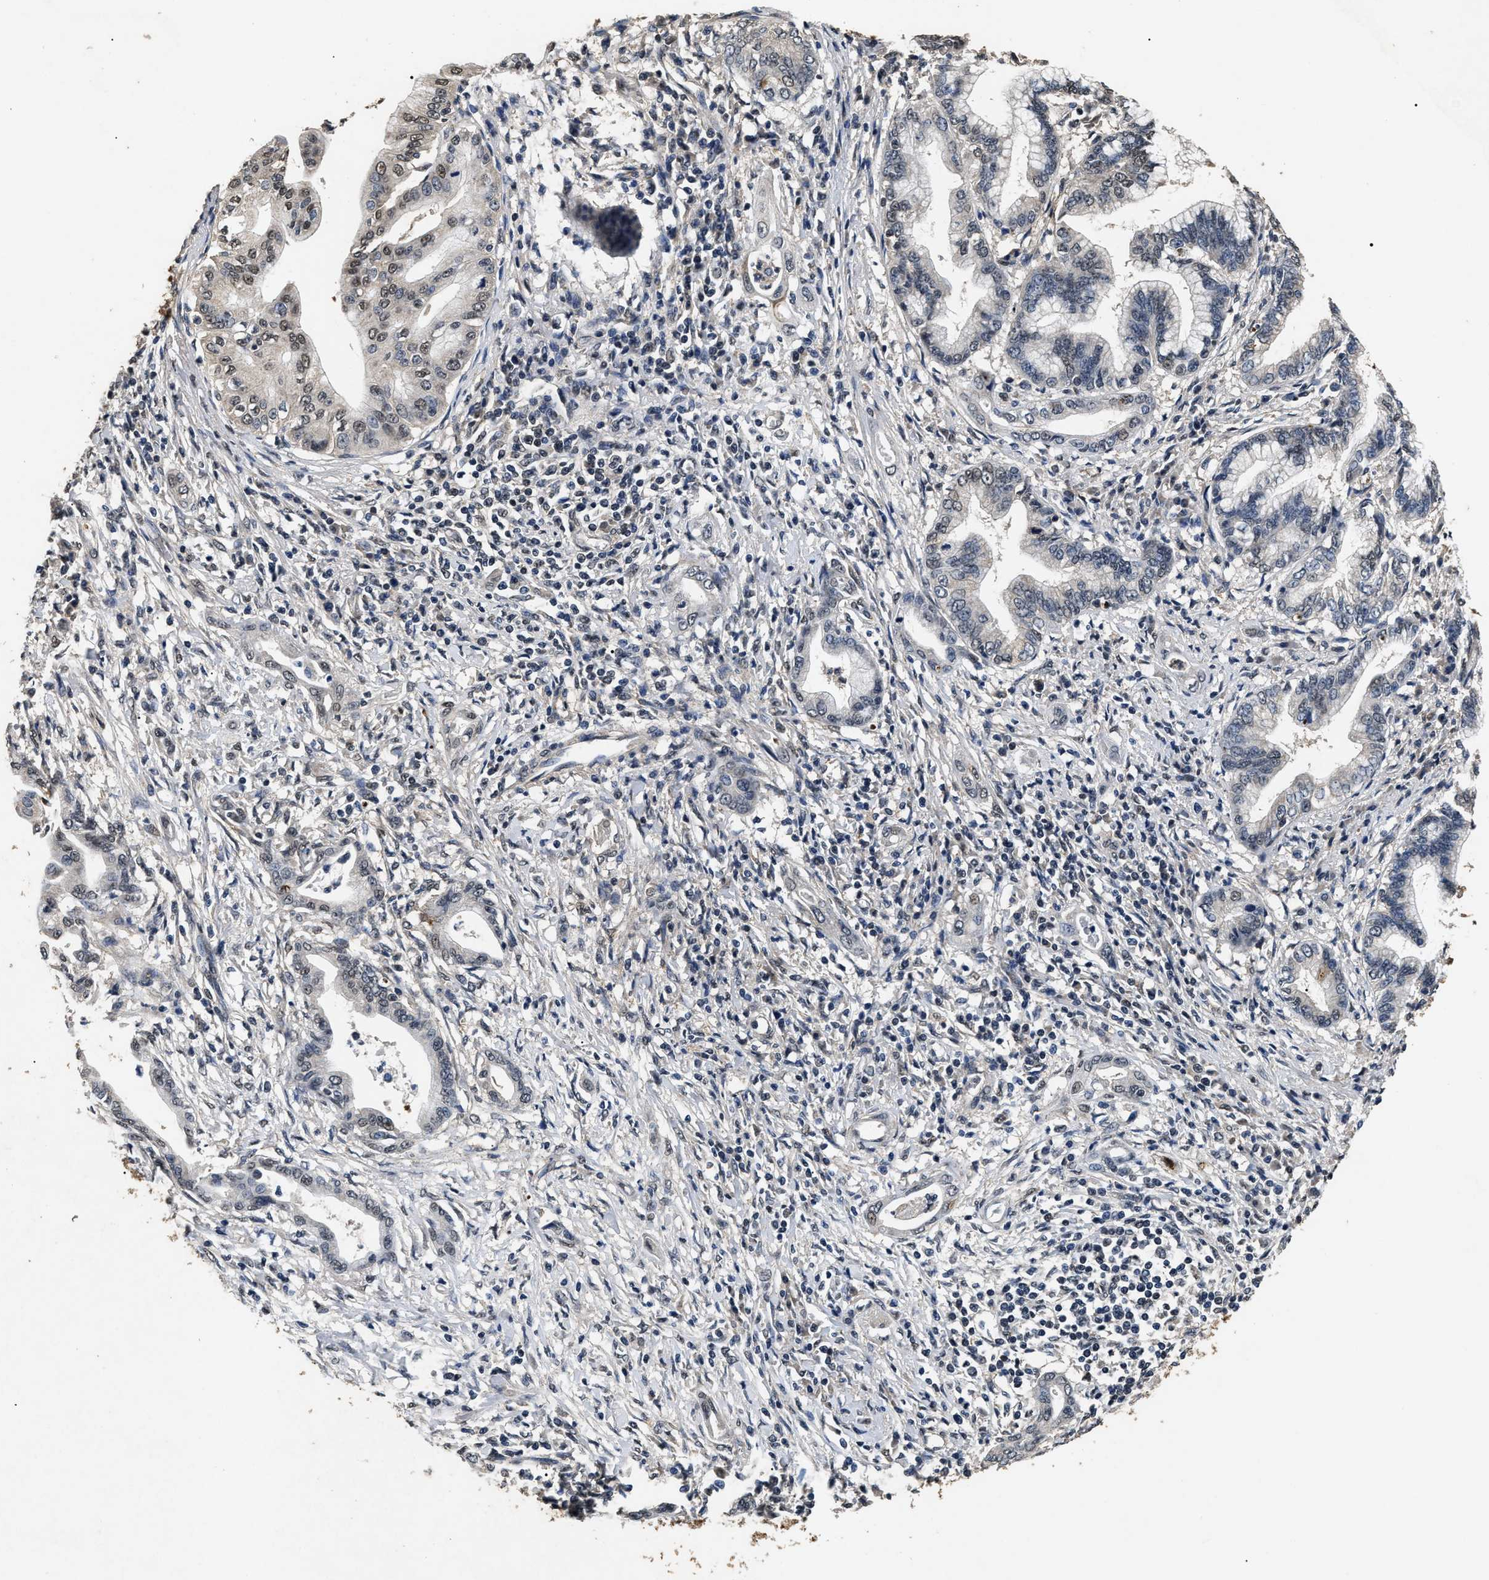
{"staining": {"intensity": "weak", "quantity": "<25%", "location": "nuclear"}, "tissue": "pancreatic cancer", "cell_type": "Tumor cells", "image_type": "cancer", "snomed": [{"axis": "morphology", "description": "Adenocarcinoma, NOS"}, {"axis": "topography", "description": "Pancreas"}], "caption": "An immunohistochemistry (IHC) micrograph of pancreatic adenocarcinoma is shown. There is no staining in tumor cells of pancreatic adenocarcinoma.", "gene": "ANP32E", "patient": {"sex": "female", "age": 64}}